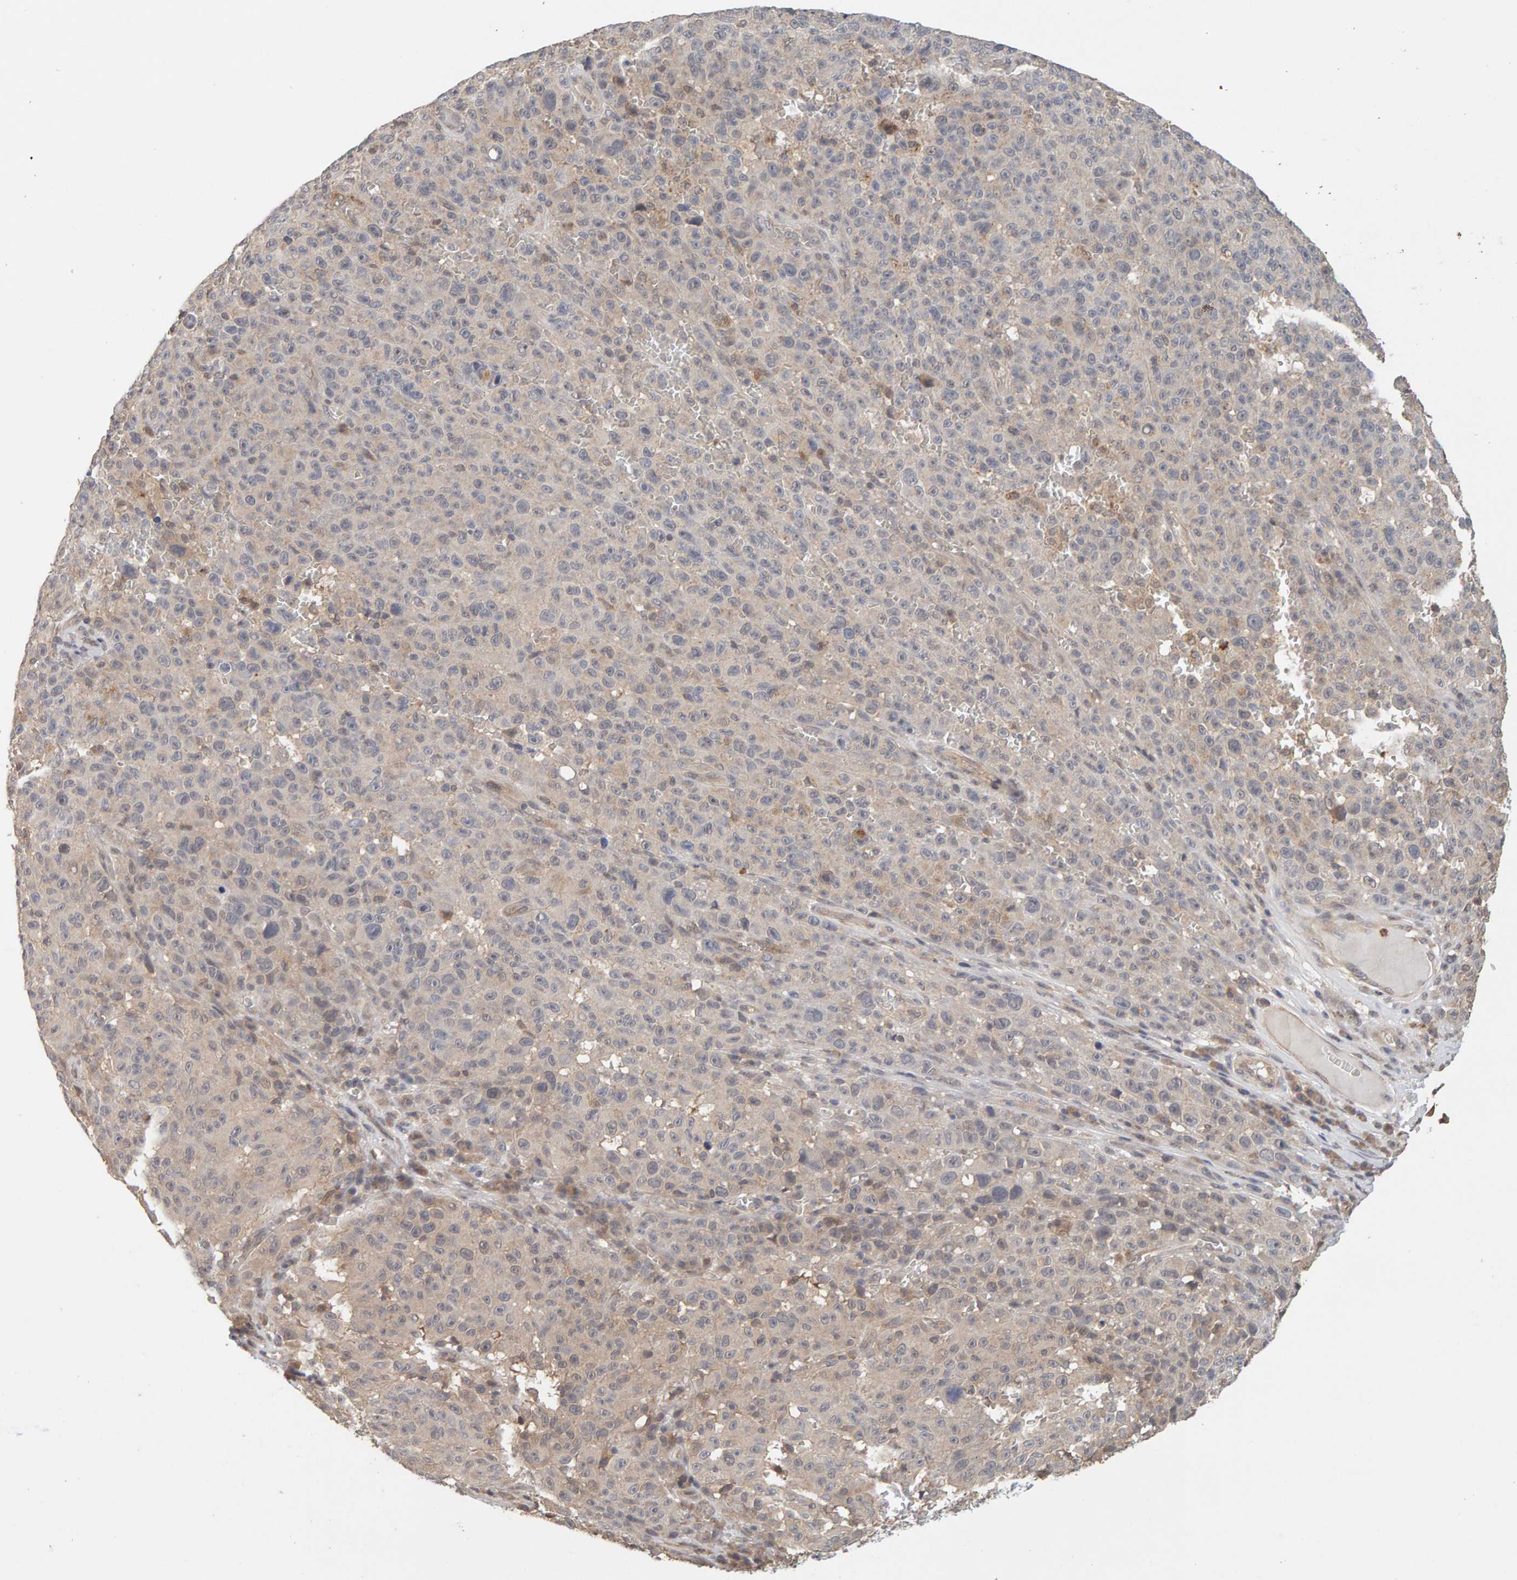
{"staining": {"intensity": "weak", "quantity": "<25%", "location": "cytoplasmic/membranous"}, "tissue": "melanoma", "cell_type": "Tumor cells", "image_type": "cancer", "snomed": [{"axis": "morphology", "description": "Malignant melanoma, NOS"}, {"axis": "topography", "description": "Skin"}], "caption": "This micrograph is of melanoma stained with immunohistochemistry to label a protein in brown with the nuclei are counter-stained blue. There is no positivity in tumor cells. Nuclei are stained in blue.", "gene": "DNAJC7", "patient": {"sex": "female", "age": 82}}